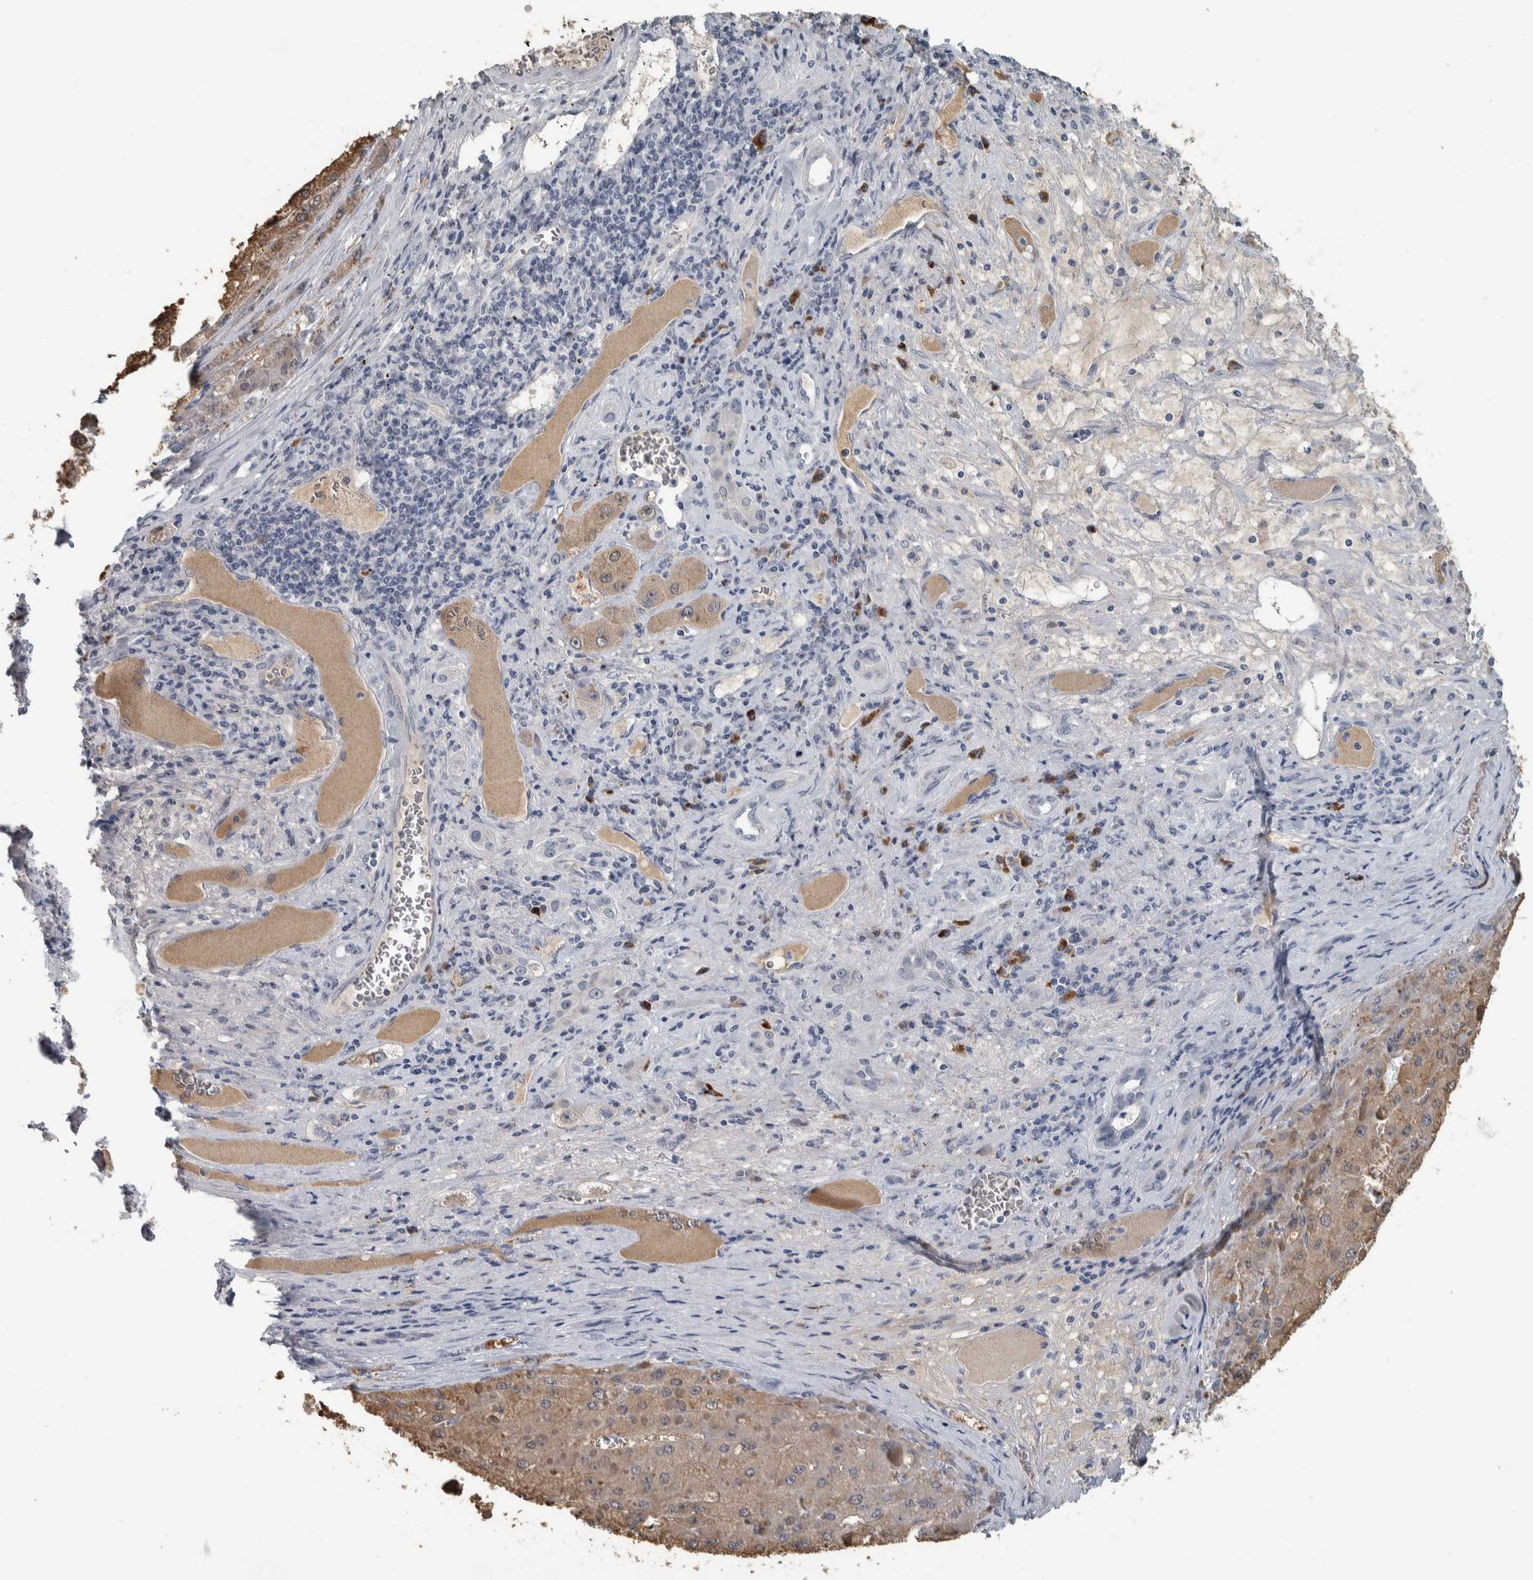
{"staining": {"intensity": "weak", "quantity": "25%-75%", "location": "cytoplasmic/membranous"}, "tissue": "liver cancer", "cell_type": "Tumor cells", "image_type": "cancer", "snomed": [{"axis": "morphology", "description": "Carcinoma, Hepatocellular, NOS"}, {"axis": "topography", "description": "Liver"}], "caption": "The histopathology image reveals a brown stain indicating the presence of a protein in the cytoplasmic/membranous of tumor cells in liver cancer (hepatocellular carcinoma). Nuclei are stained in blue.", "gene": "CAVIN4", "patient": {"sex": "female", "age": 73}}